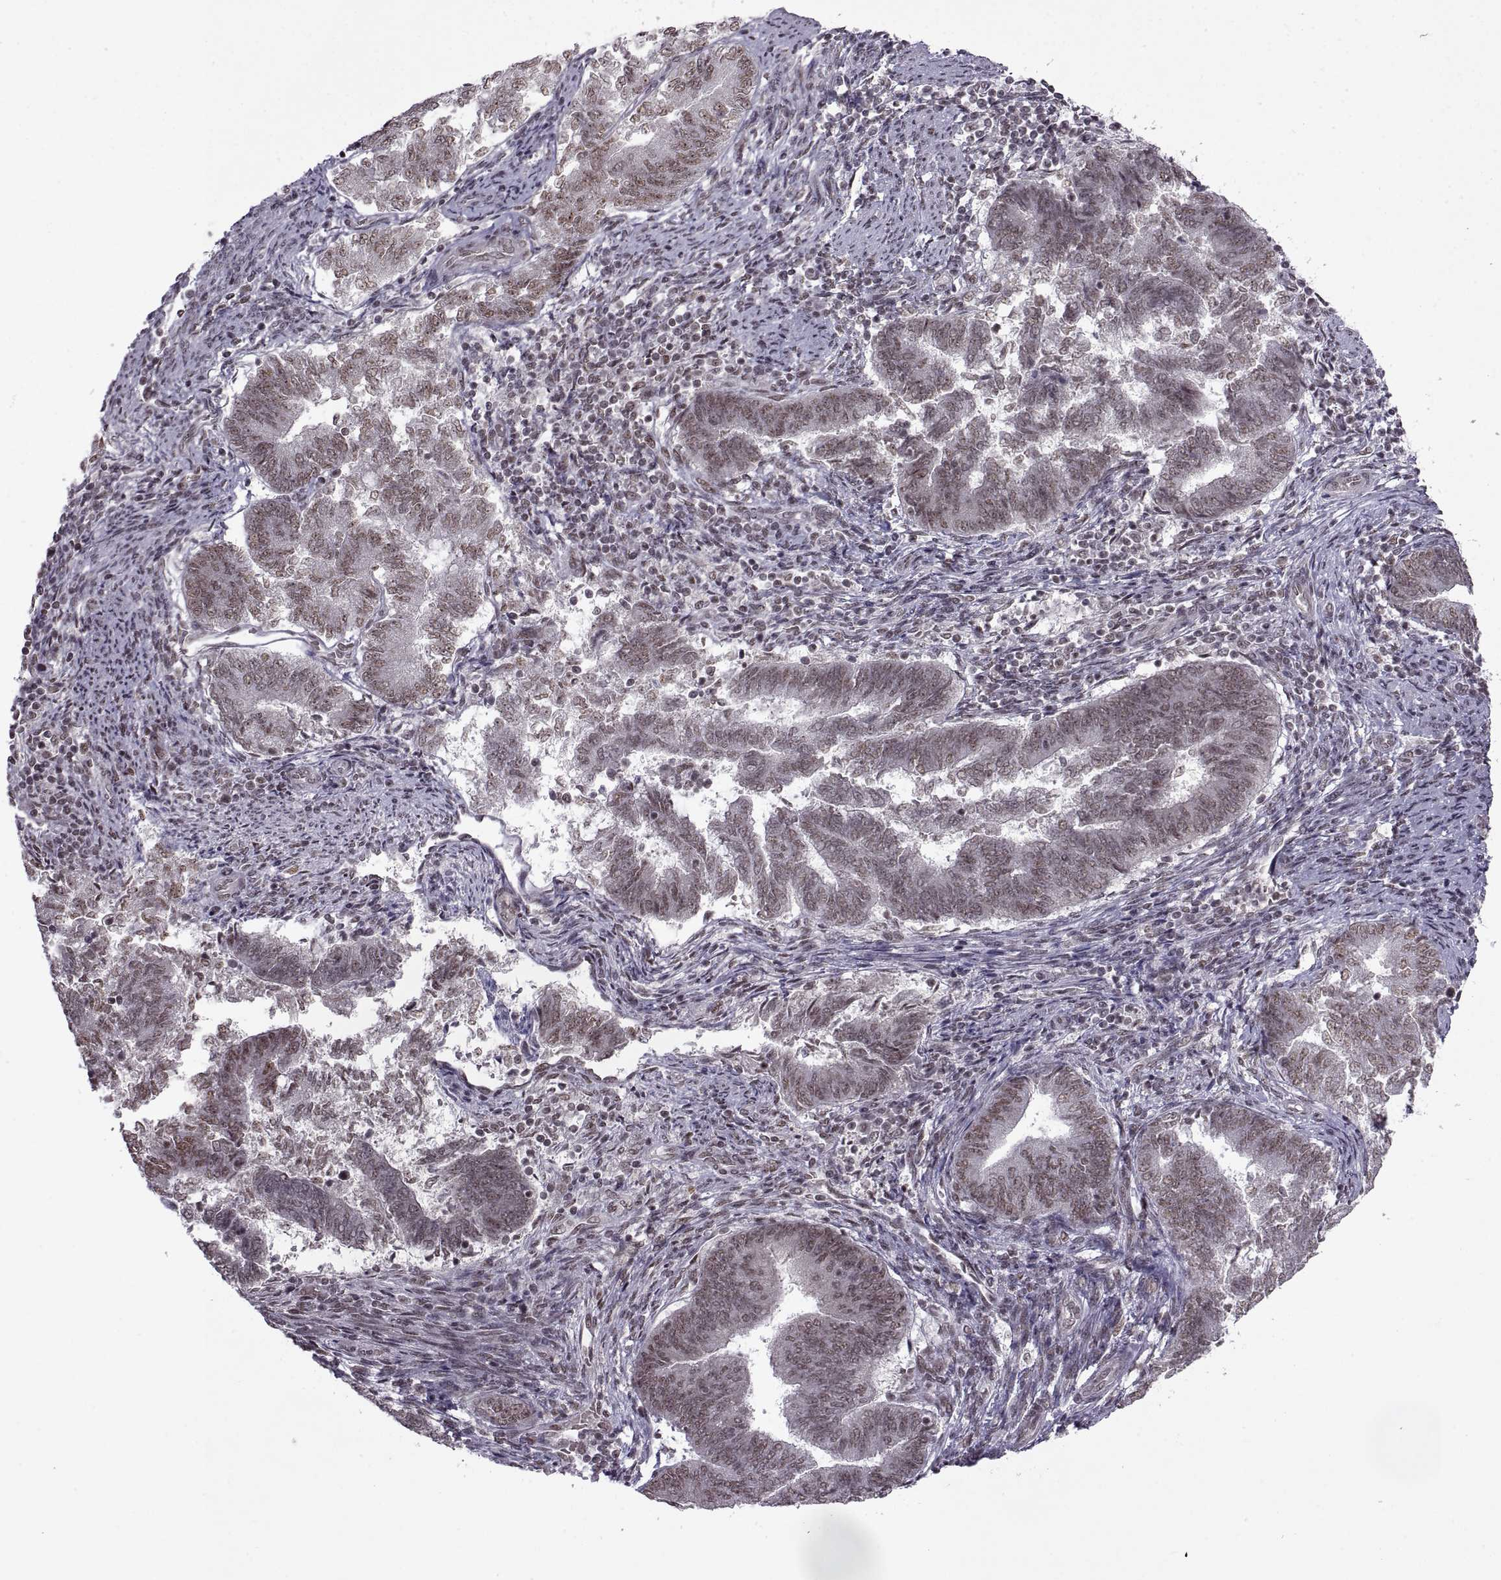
{"staining": {"intensity": "weak", "quantity": "25%-75%", "location": "nuclear"}, "tissue": "endometrial cancer", "cell_type": "Tumor cells", "image_type": "cancer", "snomed": [{"axis": "morphology", "description": "Adenocarcinoma, NOS"}, {"axis": "topography", "description": "Endometrium"}], "caption": "Tumor cells reveal weak nuclear staining in approximately 25%-75% of cells in endometrial cancer. (IHC, brightfield microscopy, high magnification).", "gene": "MT1E", "patient": {"sex": "female", "age": 65}}